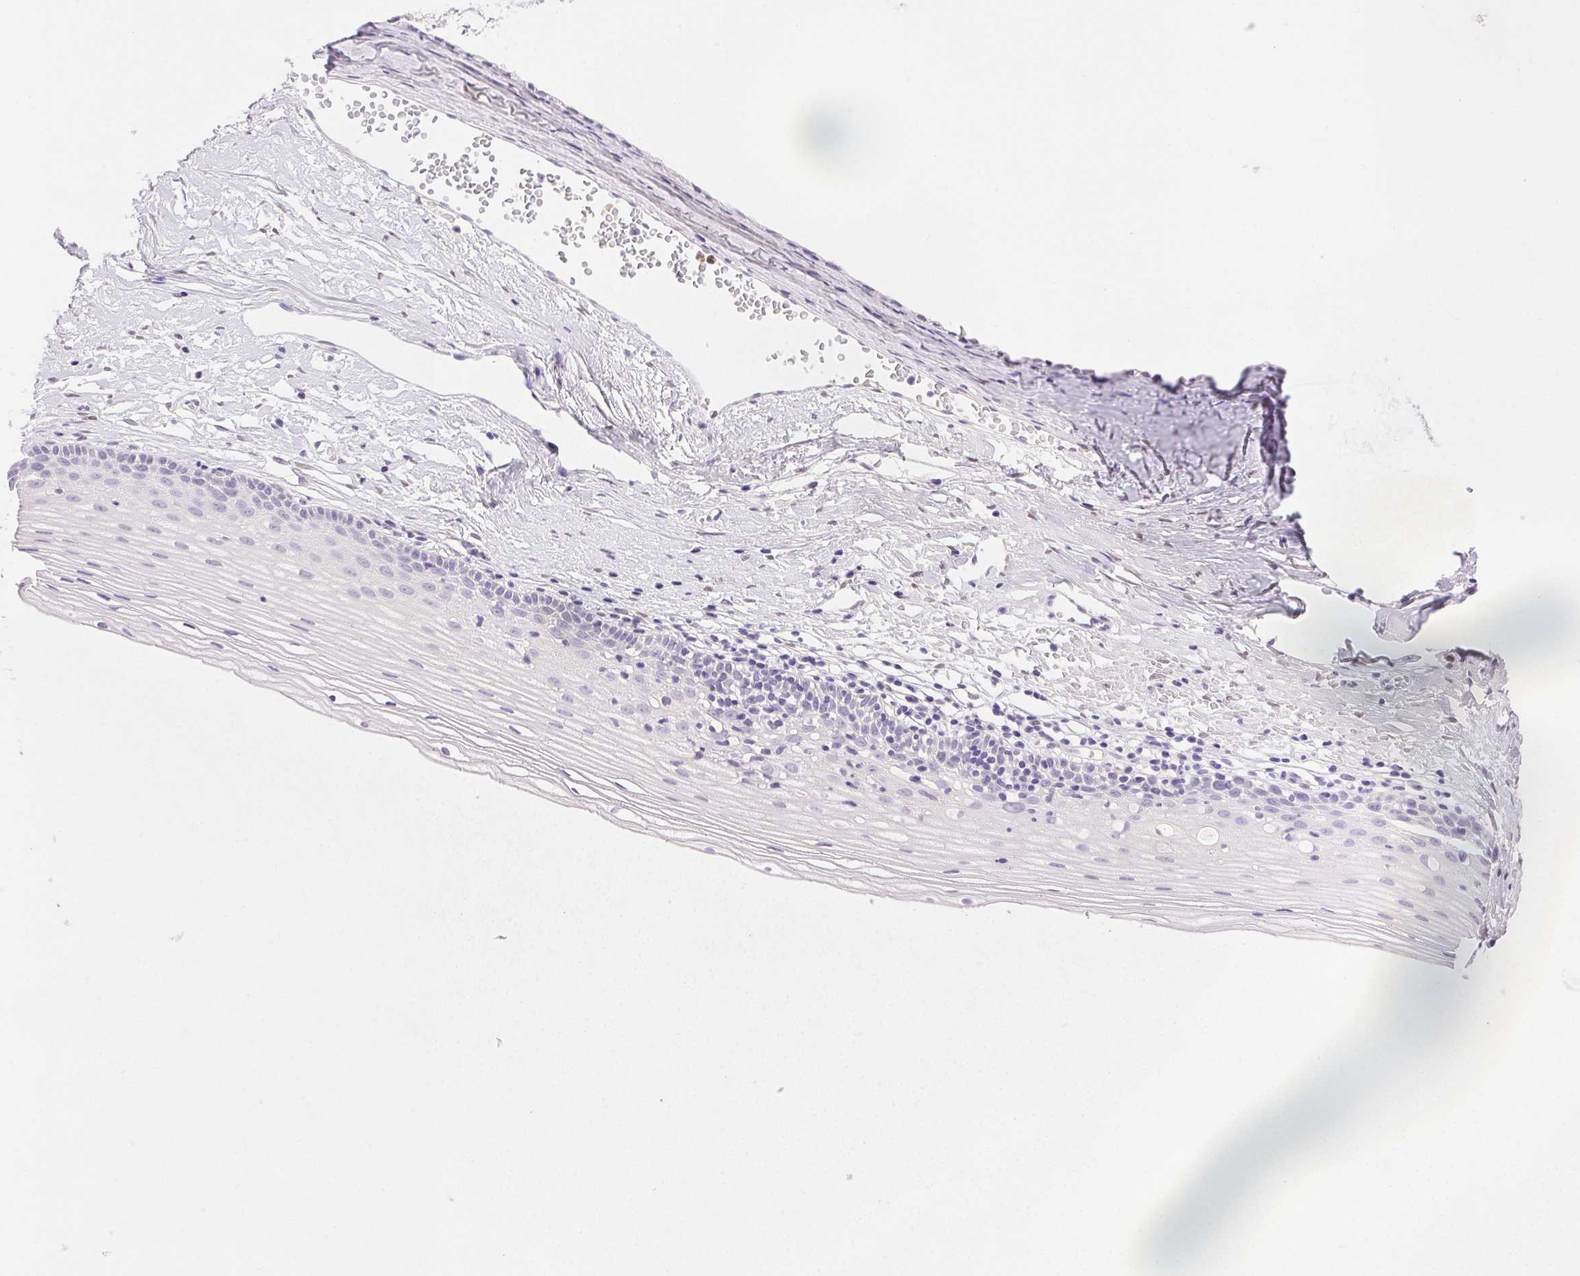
{"staining": {"intensity": "weak", "quantity": "<25%", "location": "nuclear"}, "tissue": "cervix", "cell_type": "Glandular cells", "image_type": "normal", "snomed": [{"axis": "morphology", "description": "Normal tissue, NOS"}, {"axis": "topography", "description": "Cervix"}], "caption": "Immunohistochemical staining of benign human cervix reveals no significant positivity in glandular cells. (Stains: DAB IHC with hematoxylin counter stain, Microscopy: brightfield microscopy at high magnification).", "gene": "EMX2", "patient": {"sex": "female", "age": 40}}